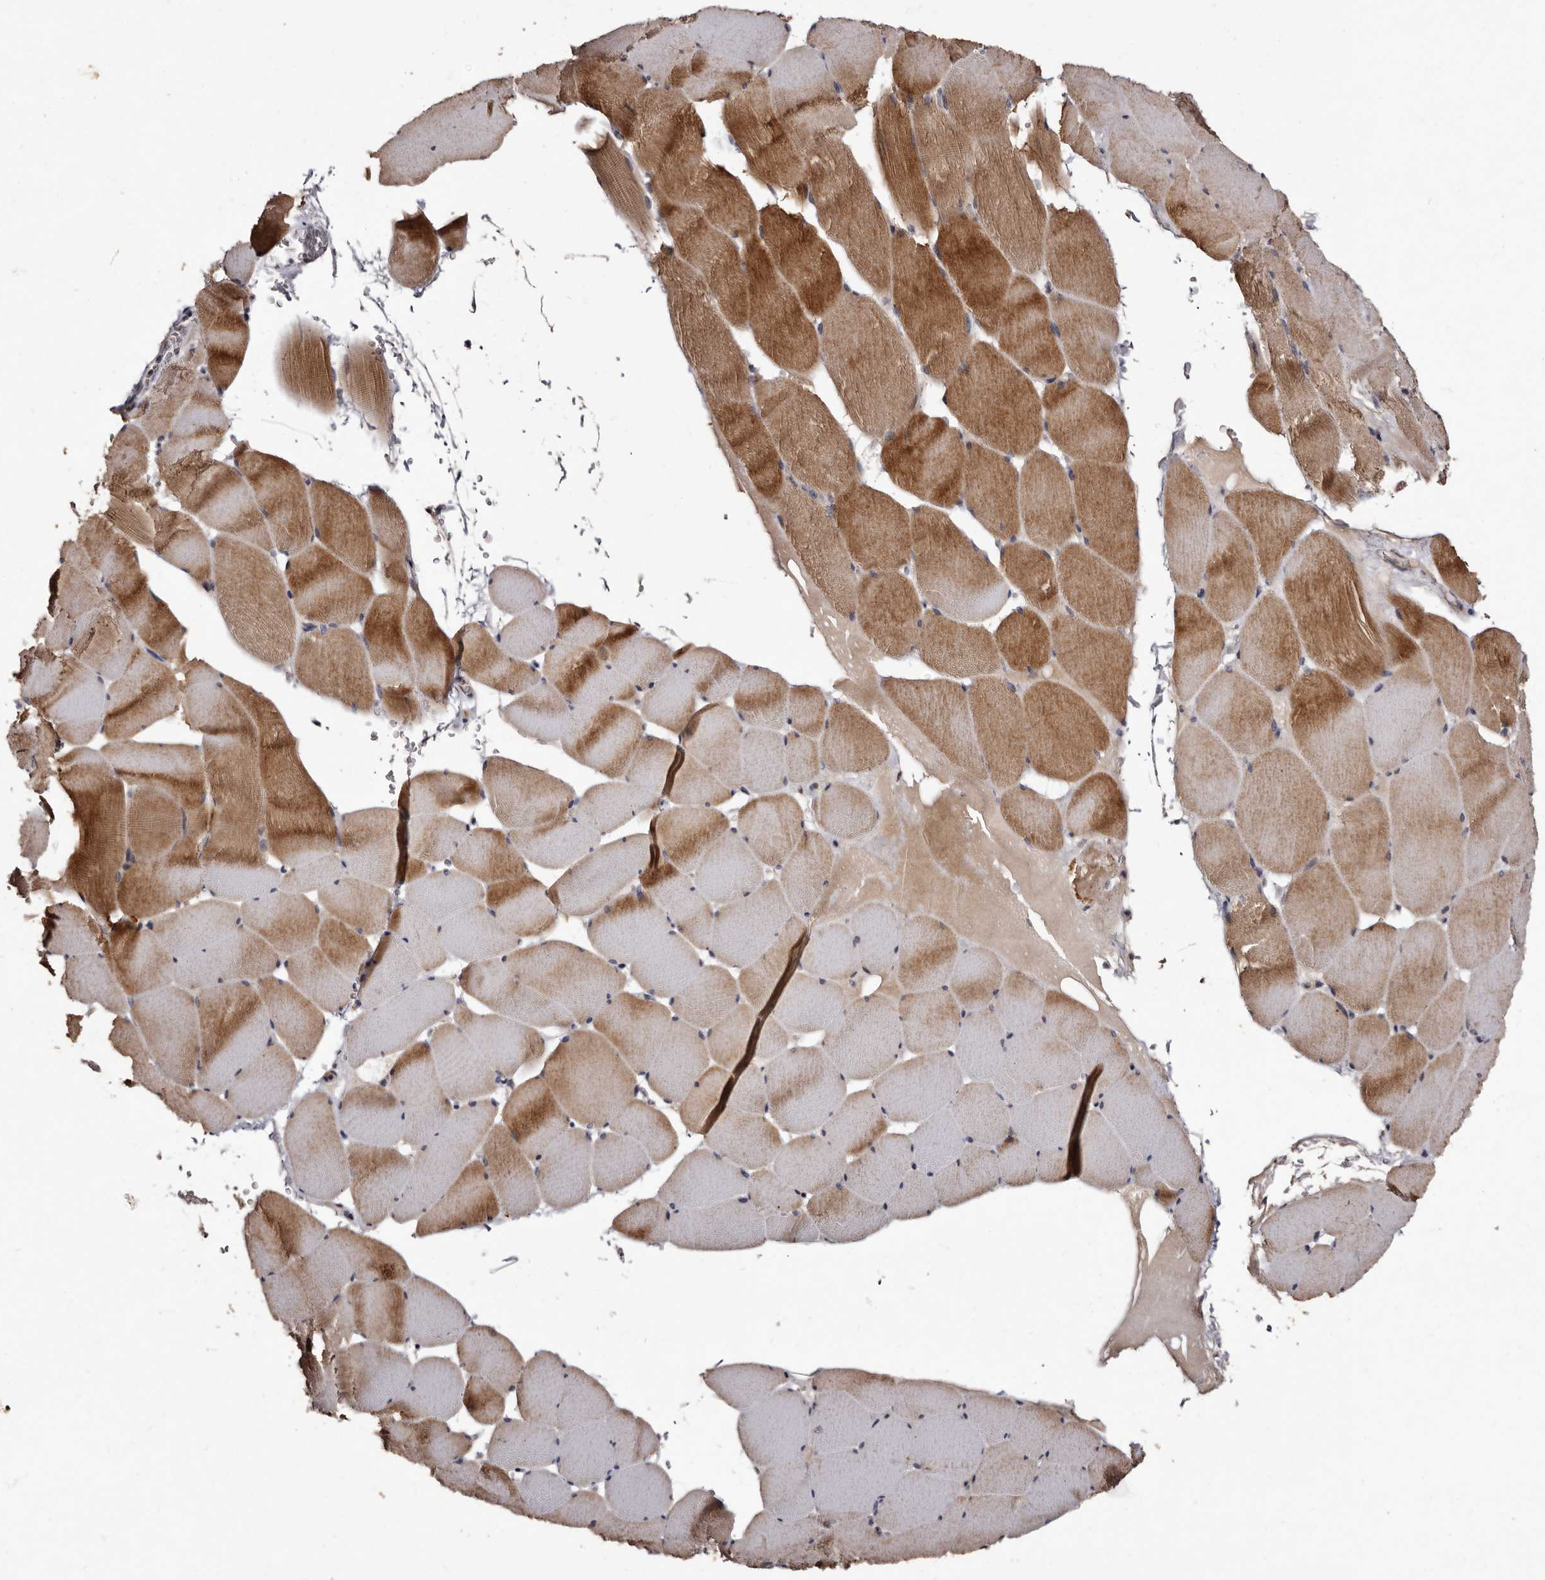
{"staining": {"intensity": "moderate", "quantity": ">75%", "location": "cytoplasmic/membranous"}, "tissue": "skeletal muscle", "cell_type": "Myocytes", "image_type": "normal", "snomed": [{"axis": "morphology", "description": "Normal tissue, NOS"}, {"axis": "topography", "description": "Skeletal muscle"}], "caption": "Unremarkable skeletal muscle demonstrates moderate cytoplasmic/membranous staining in about >75% of myocytes Immunohistochemistry stains the protein in brown and the nuclei are stained blue..", "gene": "LANCL2", "patient": {"sex": "male", "age": 62}}